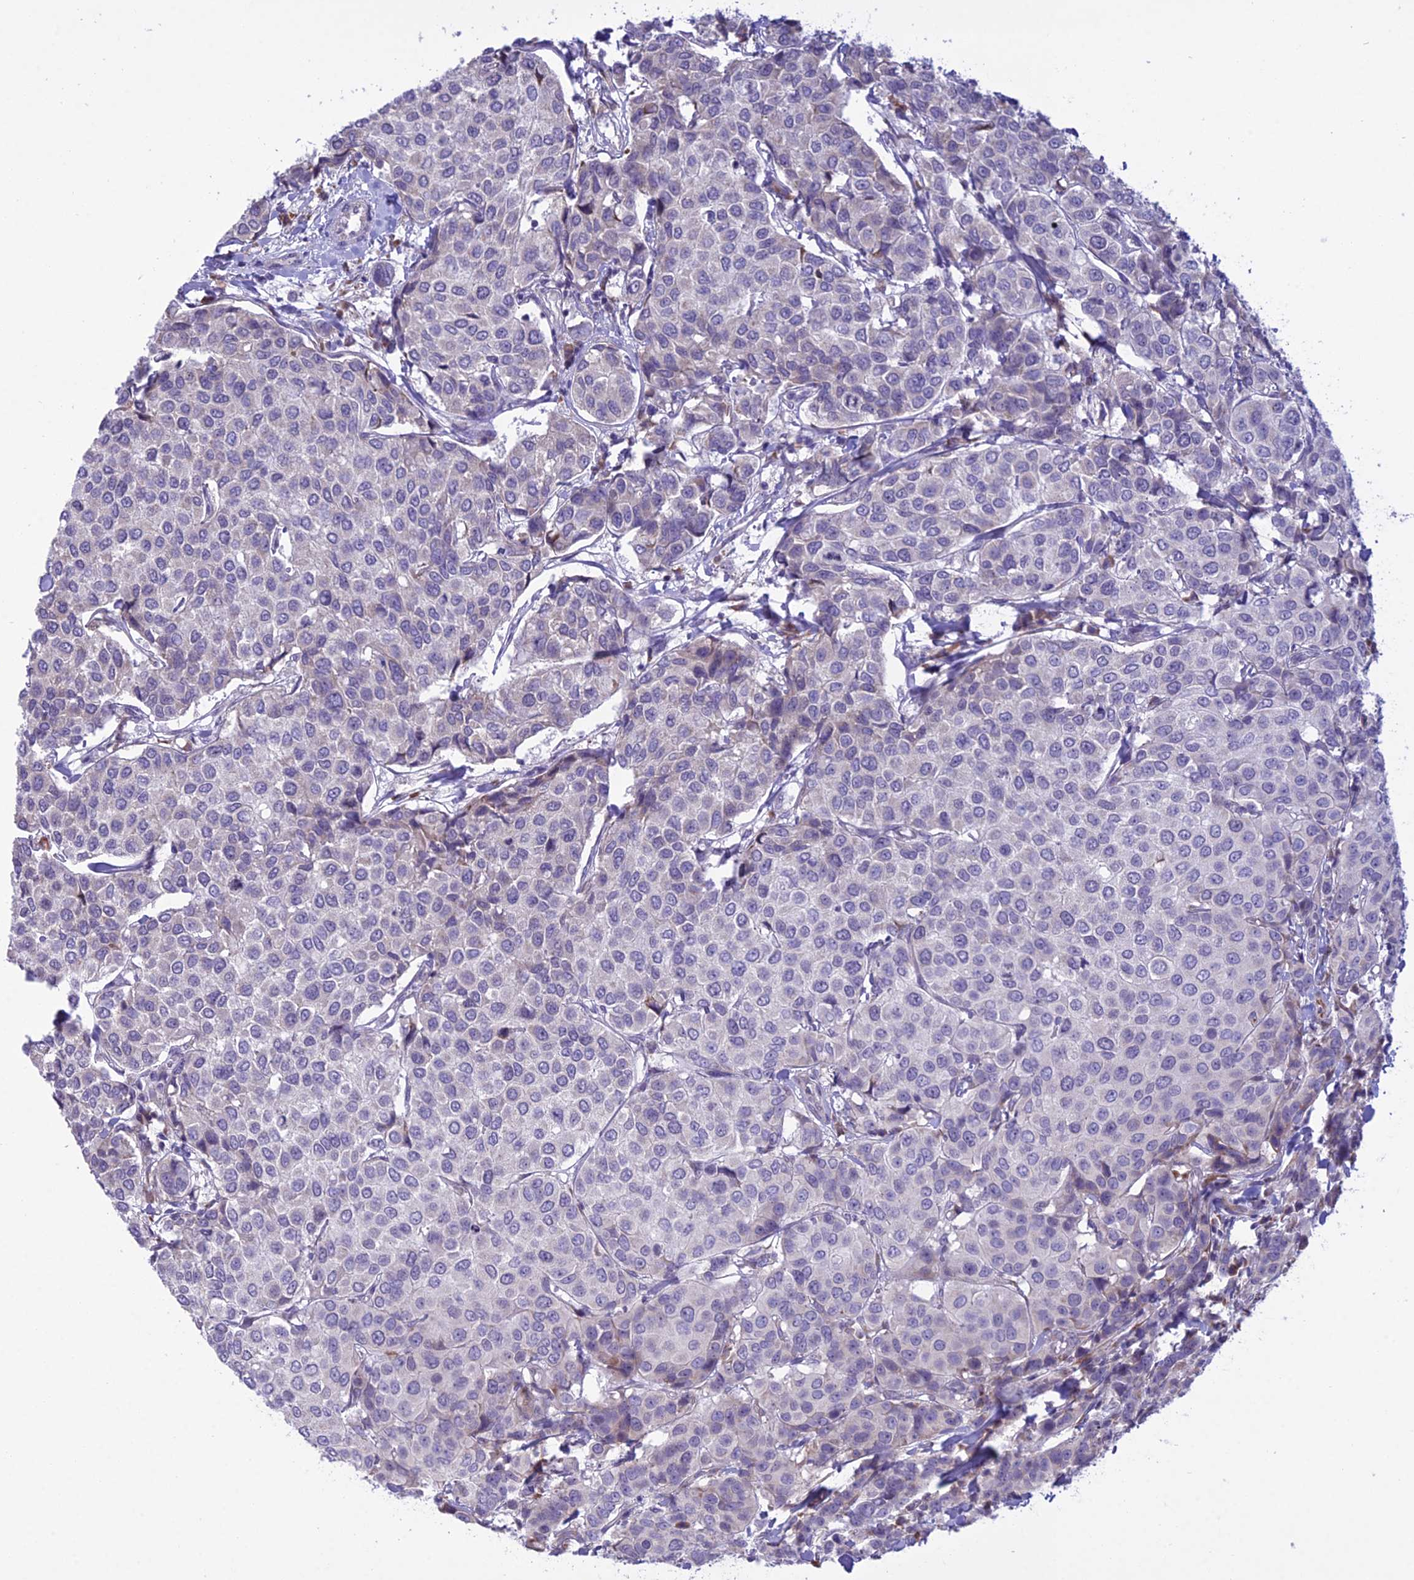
{"staining": {"intensity": "weak", "quantity": "<25%", "location": "cytoplasmic/membranous"}, "tissue": "breast cancer", "cell_type": "Tumor cells", "image_type": "cancer", "snomed": [{"axis": "morphology", "description": "Duct carcinoma"}, {"axis": "topography", "description": "Breast"}], "caption": "Immunohistochemistry of human invasive ductal carcinoma (breast) shows no staining in tumor cells.", "gene": "RPS26", "patient": {"sex": "female", "age": 55}}